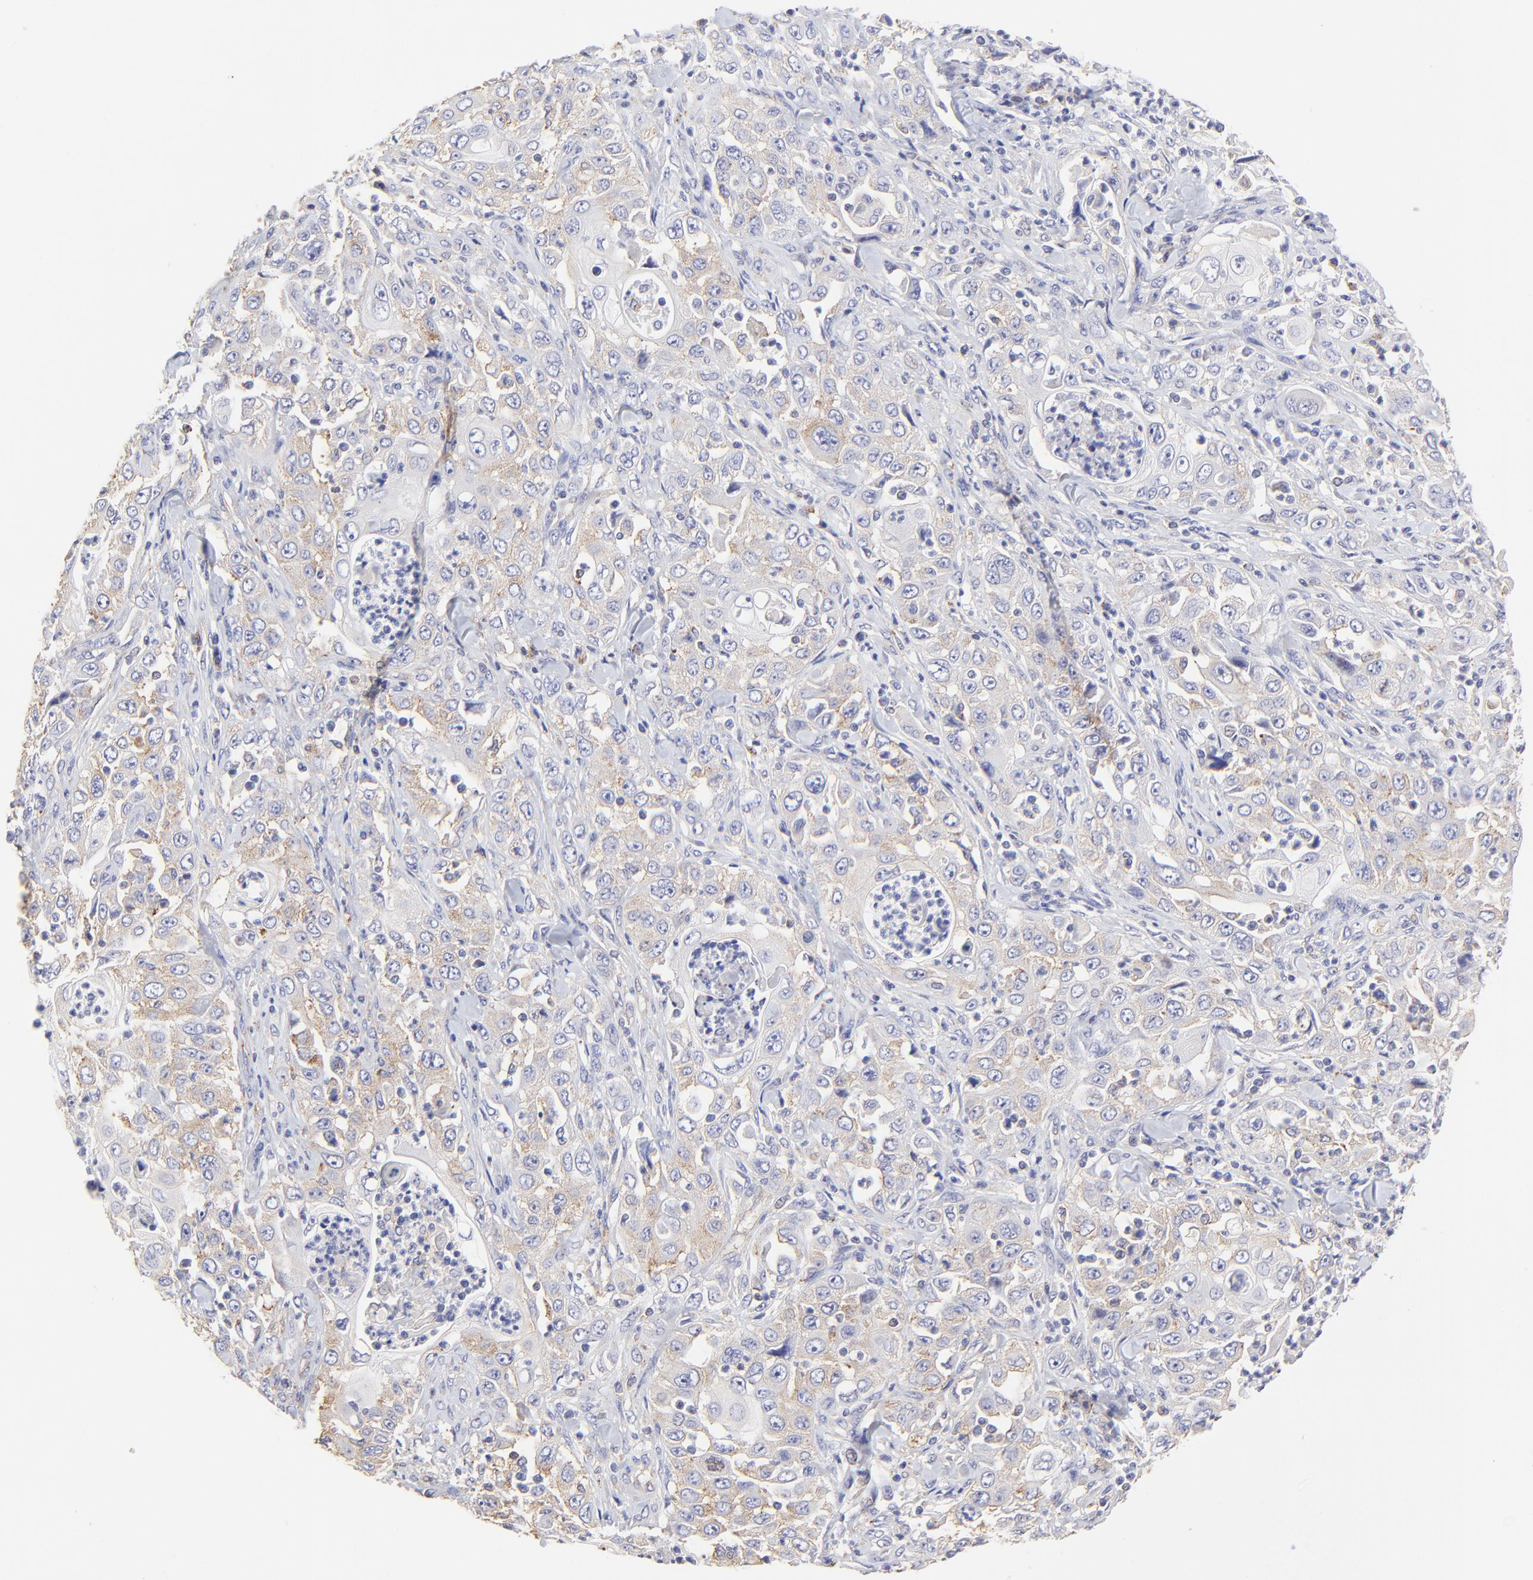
{"staining": {"intensity": "weak", "quantity": "<25%", "location": "cytoplasmic/membranous"}, "tissue": "pancreatic cancer", "cell_type": "Tumor cells", "image_type": "cancer", "snomed": [{"axis": "morphology", "description": "Adenocarcinoma, NOS"}, {"axis": "topography", "description": "Pancreas"}], "caption": "Photomicrograph shows no significant protein positivity in tumor cells of adenocarcinoma (pancreatic).", "gene": "LHFPL1", "patient": {"sex": "male", "age": 70}}